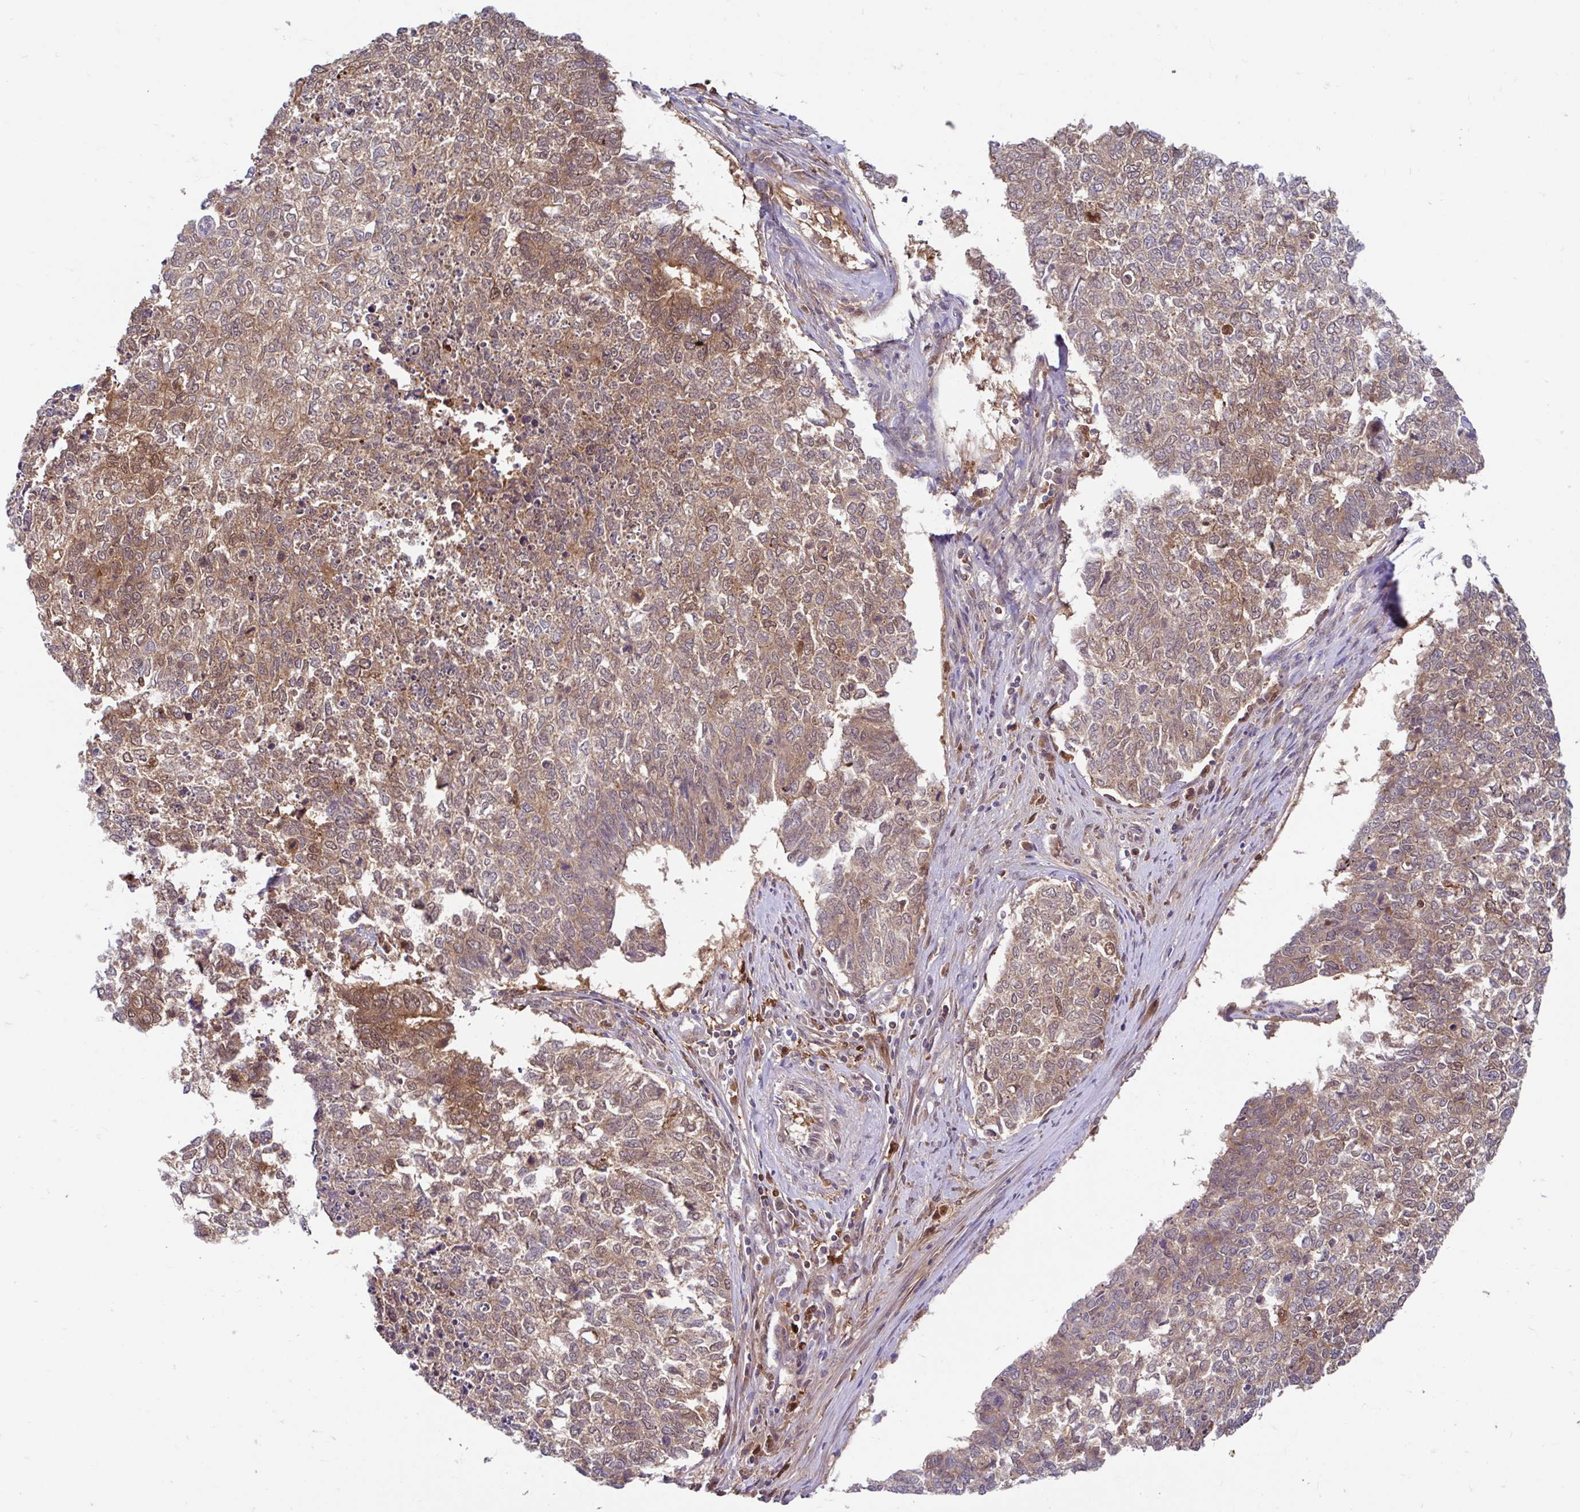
{"staining": {"intensity": "weak", "quantity": ">75%", "location": "cytoplasmic/membranous,nuclear"}, "tissue": "cervical cancer", "cell_type": "Tumor cells", "image_type": "cancer", "snomed": [{"axis": "morphology", "description": "Adenocarcinoma, NOS"}, {"axis": "topography", "description": "Cervix"}], "caption": "A histopathology image showing weak cytoplasmic/membranous and nuclear staining in approximately >75% of tumor cells in cervical adenocarcinoma, as visualized by brown immunohistochemical staining.", "gene": "BLVRA", "patient": {"sex": "female", "age": 63}}